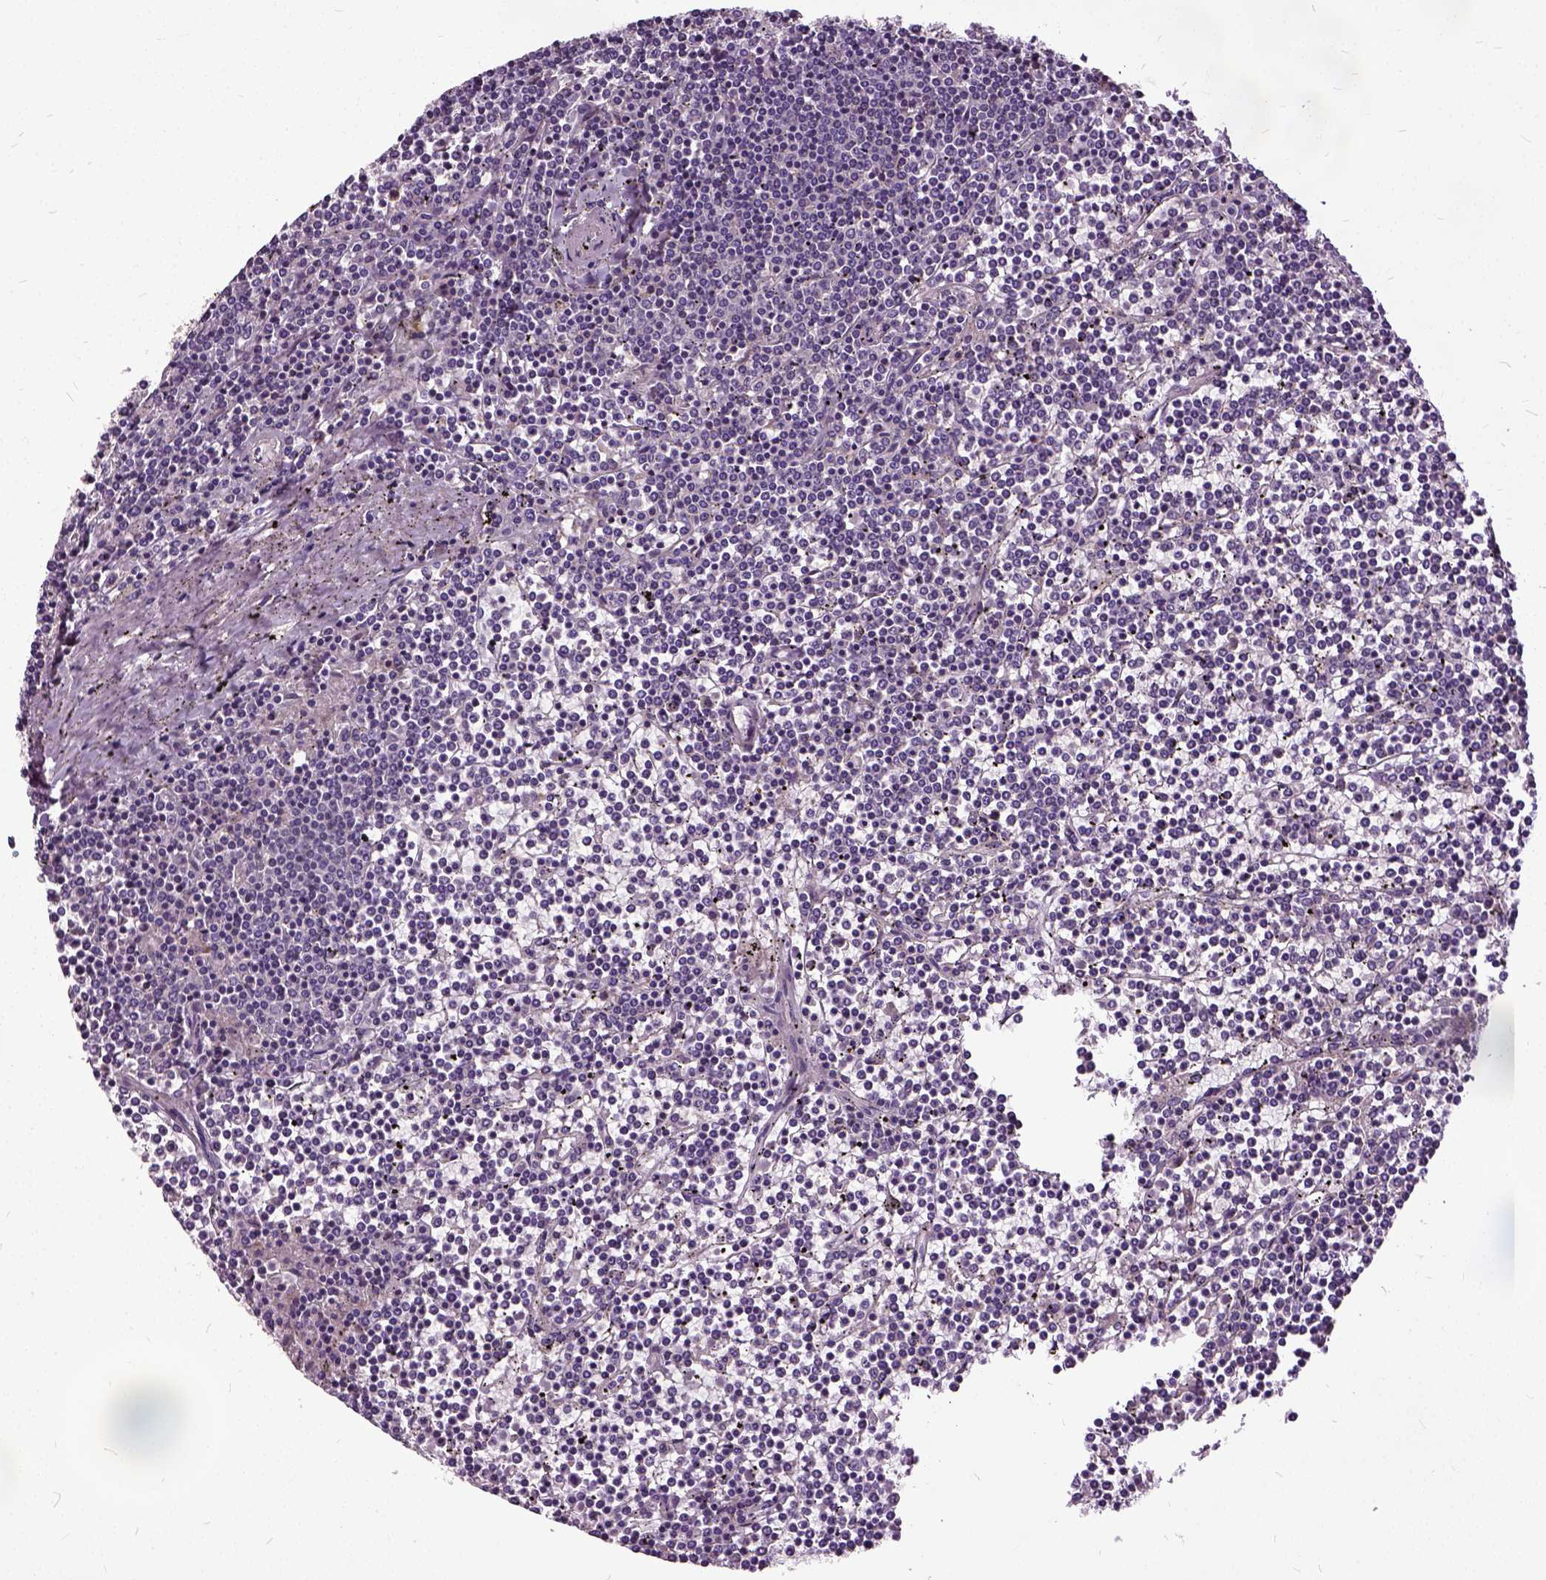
{"staining": {"intensity": "negative", "quantity": "none", "location": "none"}, "tissue": "lymphoma", "cell_type": "Tumor cells", "image_type": "cancer", "snomed": [{"axis": "morphology", "description": "Malignant lymphoma, non-Hodgkin's type, Low grade"}, {"axis": "topography", "description": "Spleen"}], "caption": "An IHC histopathology image of malignant lymphoma, non-Hodgkin's type (low-grade) is shown. There is no staining in tumor cells of malignant lymphoma, non-Hodgkin's type (low-grade).", "gene": "ILRUN", "patient": {"sex": "female", "age": 19}}